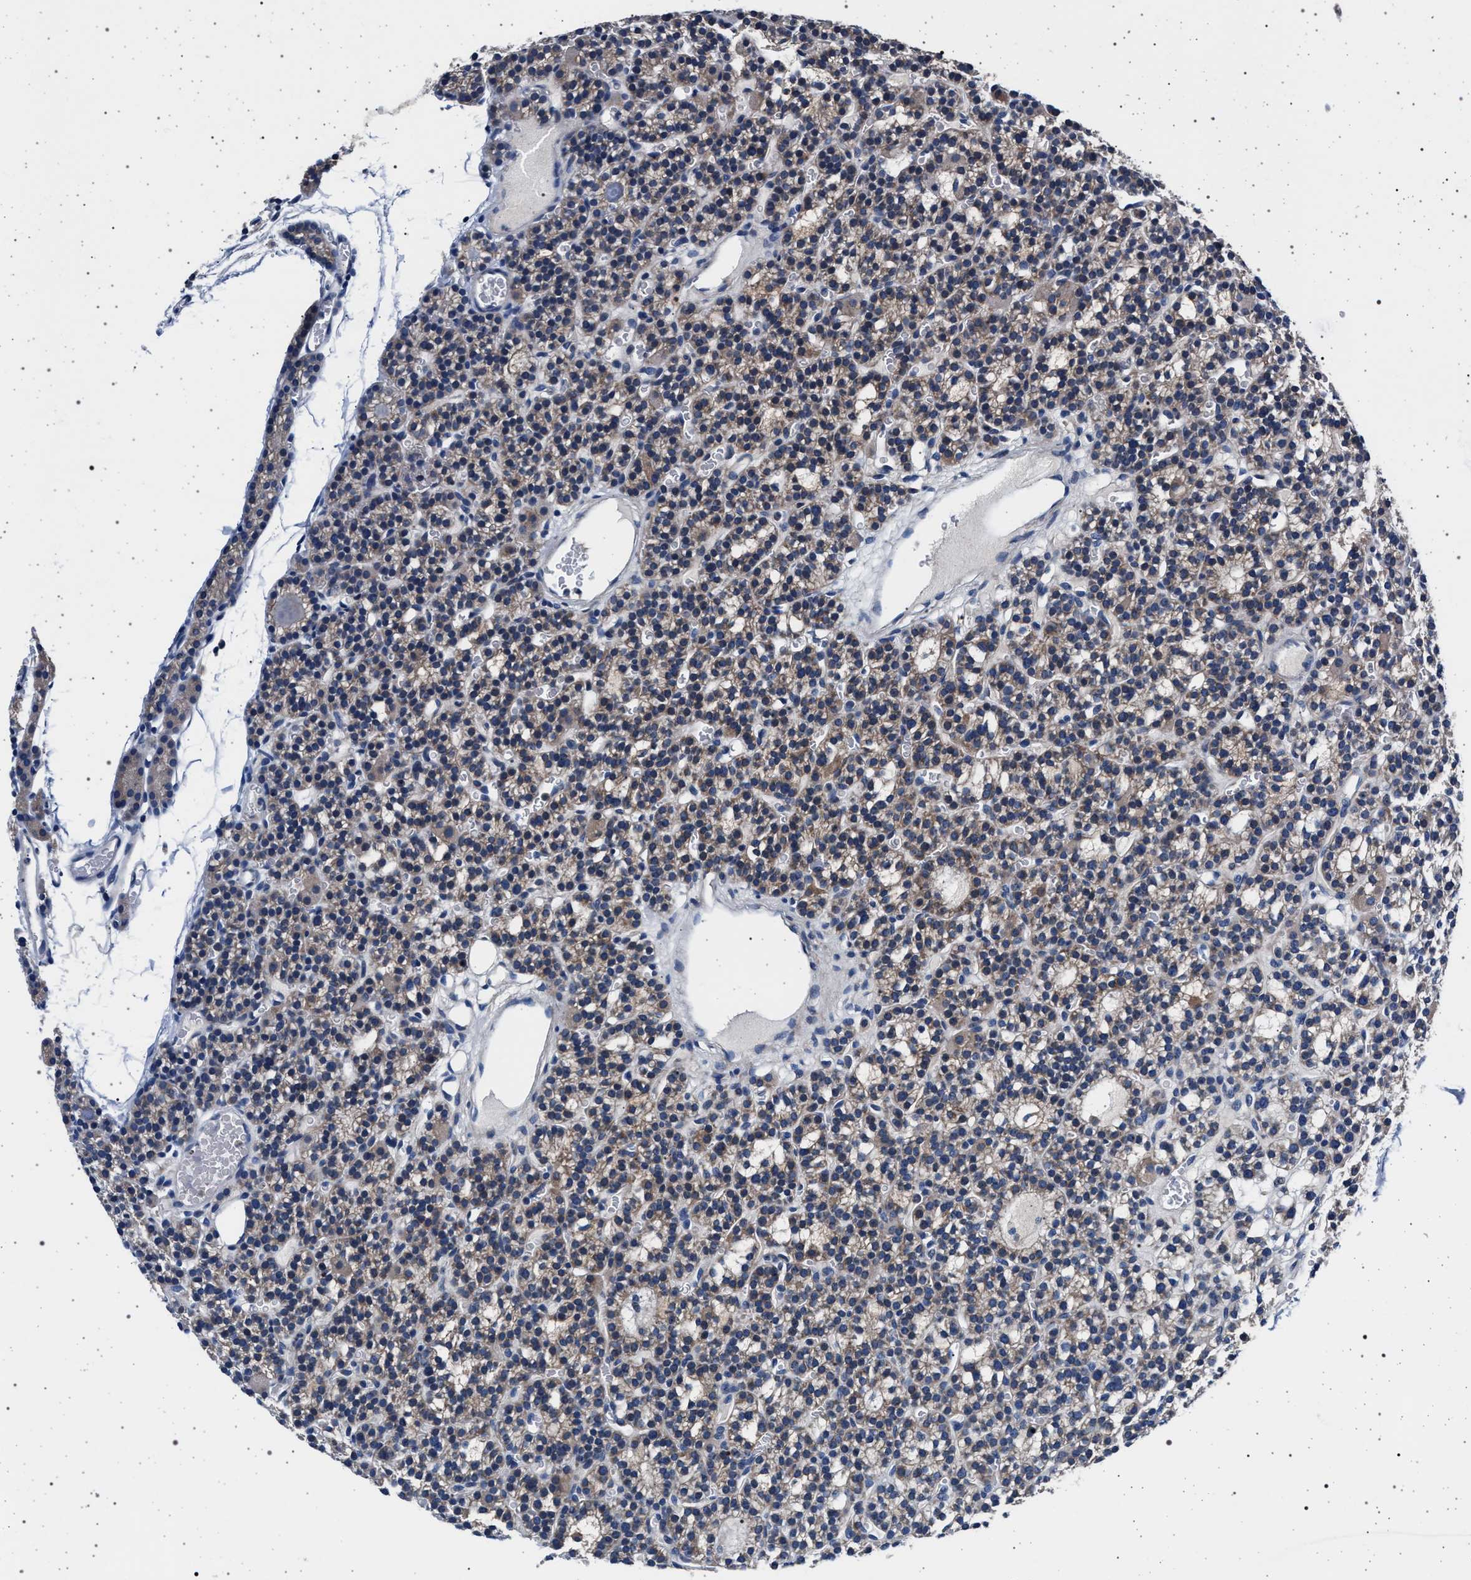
{"staining": {"intensity": "weak", "quantity": "<25%", "location": "cytoplasmic/membranous"}, "tissue": "parathyroid gland", "cell_type": "Glandular cells", "image_type": "normal", "snomed": [{"axis": "morphology", "description": "Normal tissue, NOS"}, {"axis": "morphology", "description": "Adenoma, NOS"}, {"axis": "topography", "description": "Parathyroid gland"}], "caption": "Glandular cells are negative for protein expression in unremarkable human parathyroid gland. (DAB (3,3'-diaminobenzidine) immunohistochemistry (IHC) visualized using brightfield microscopy, high magnification).", "gene": "MAP3K2", "patient": {"sex": "female", "age": 58}}